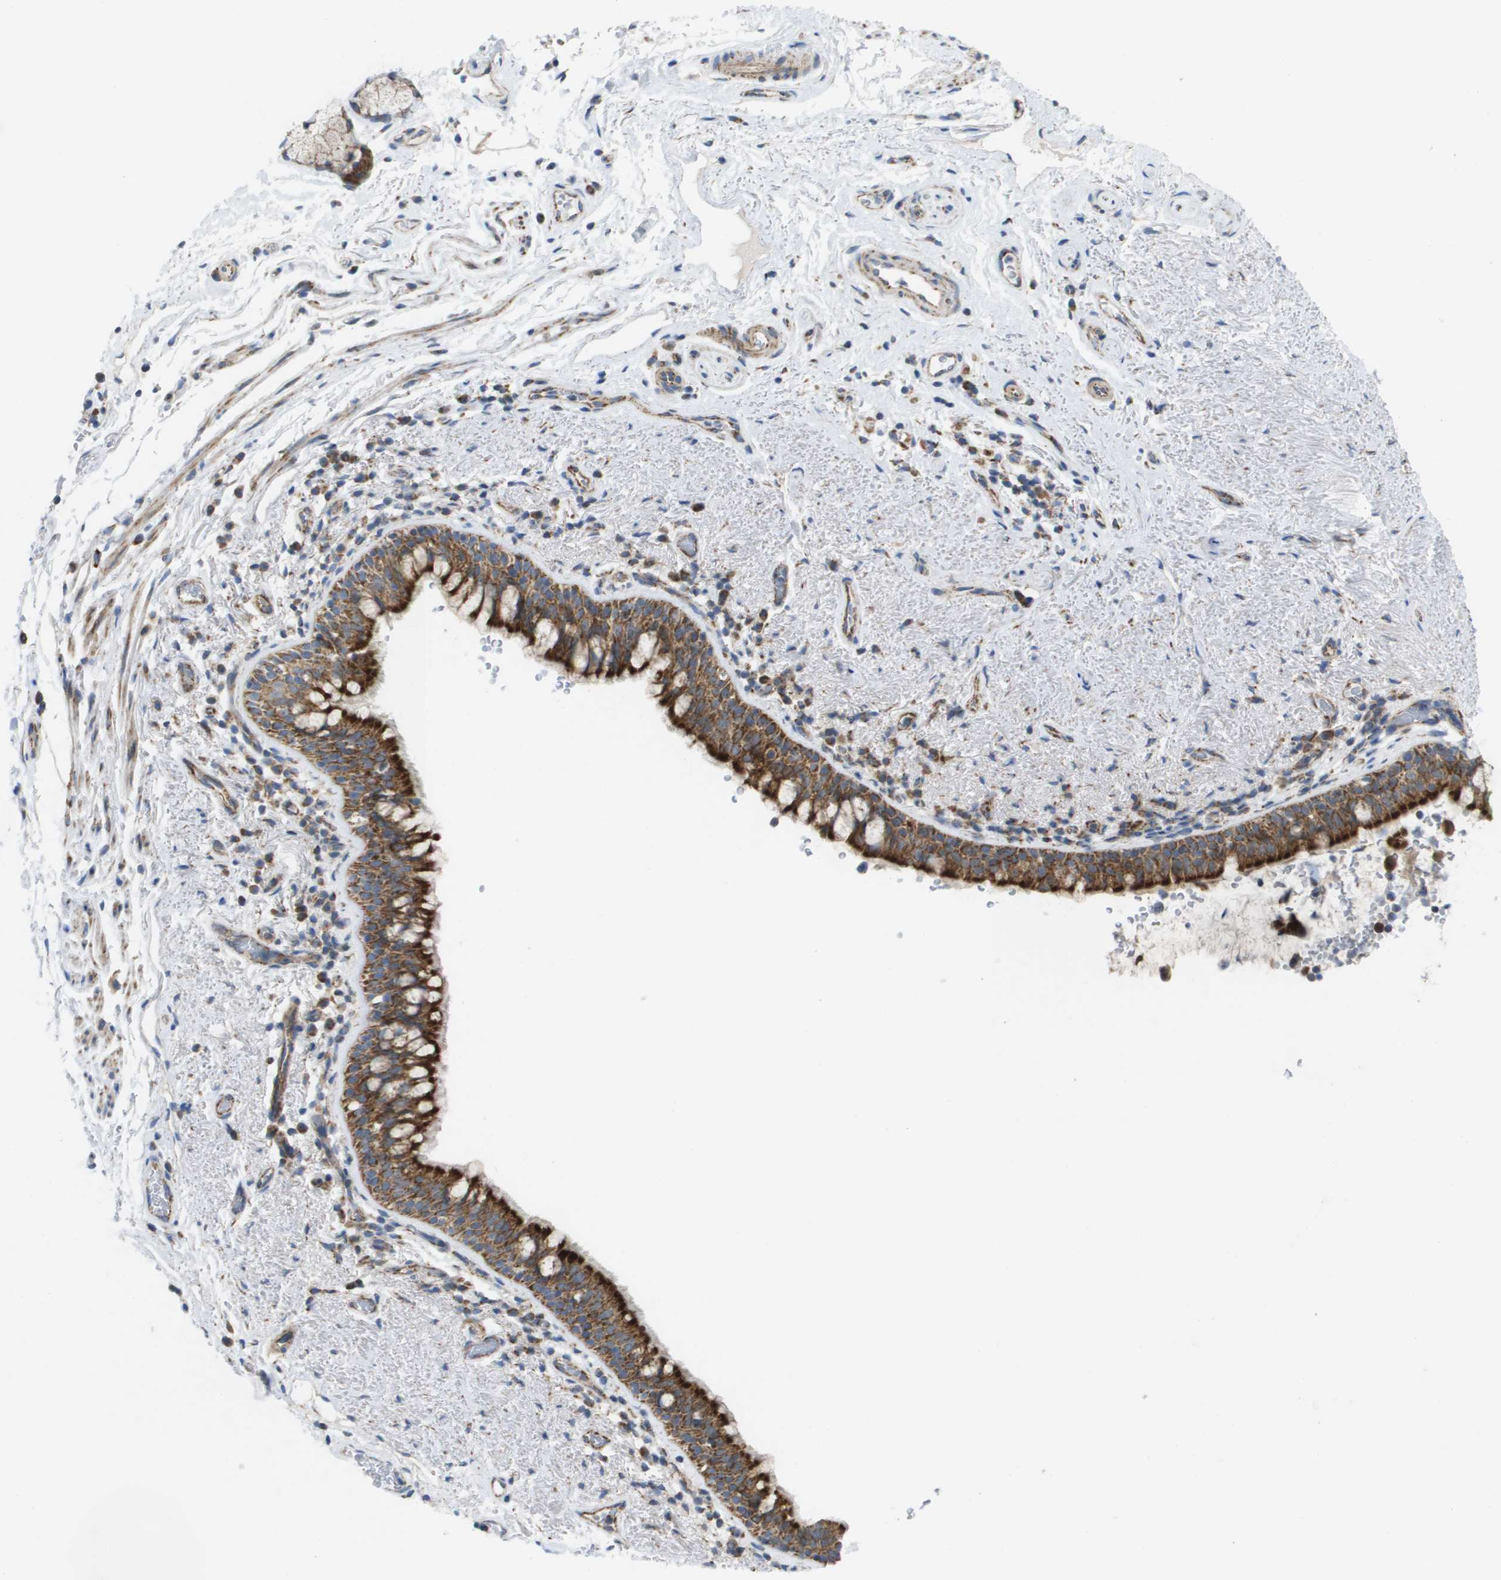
{"staining": {"intensity": "strong", "quantity": ">75%", "location": "cytoplasmic/membranous"}, "tissue": "bronchus", "cell_type": "Respiratory epithelial cells", "image_type": "normal", "snomed": [{"axis": "morphology", "description": "Normal tissue, NOS"}, {"axis": "morphology", "description": "Inflammation, NOS"}, {"axis": "topography", "description": "Cartilage tissue"}, {"axis": "topography", "description": "Bronchus"}], "caption": "IHC of benign human bronchus displays high levels of strong cytoplasmic/membranous staining in approximately >75% of respiratory epithelial cells.", "gene": "FIS1", "patient": {"sex": "male", "age": 77}}